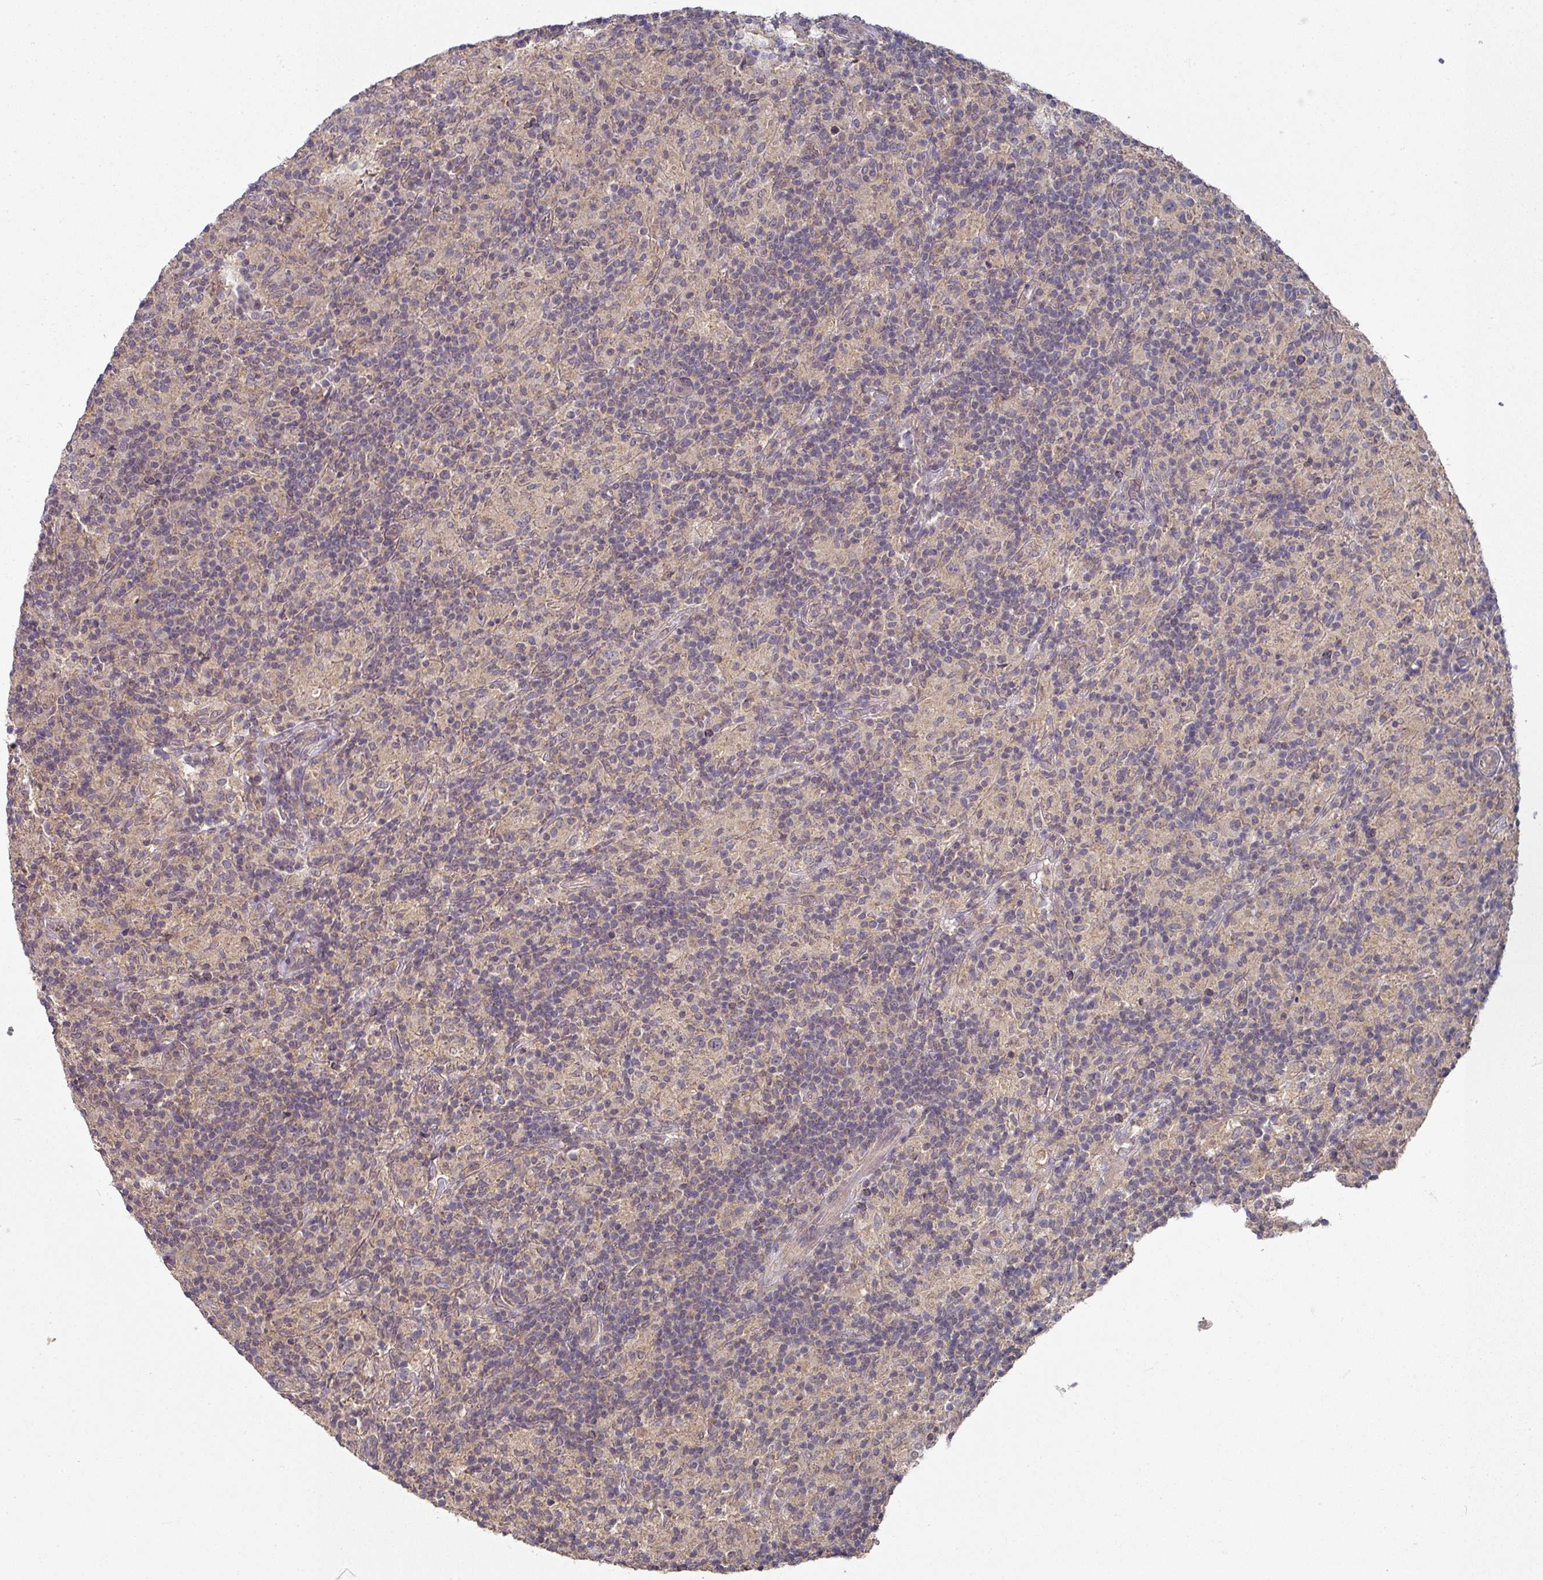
{"staining": {"intensity": "negative", "quantity": "none", "location": "none"}, "tissue": "lymphoma", "cell_type": "Tumor cells", "image_type": "cancer", "snomed": [{"axis": "morphology", "description": "Hodgkin's disease, NOS"}, {"axis": "topography", "description": "Lymph node"}], "caption": "Immunohistochemistry (IHC) photomicrograph of neoplastic tissue: human lymphoma stained with DAB shows no significant protein positivity in tumor cells. (DAB IHC, high magnification).", "gene": "EXTL3", "patient": {"sex": "male", "age": 70}}